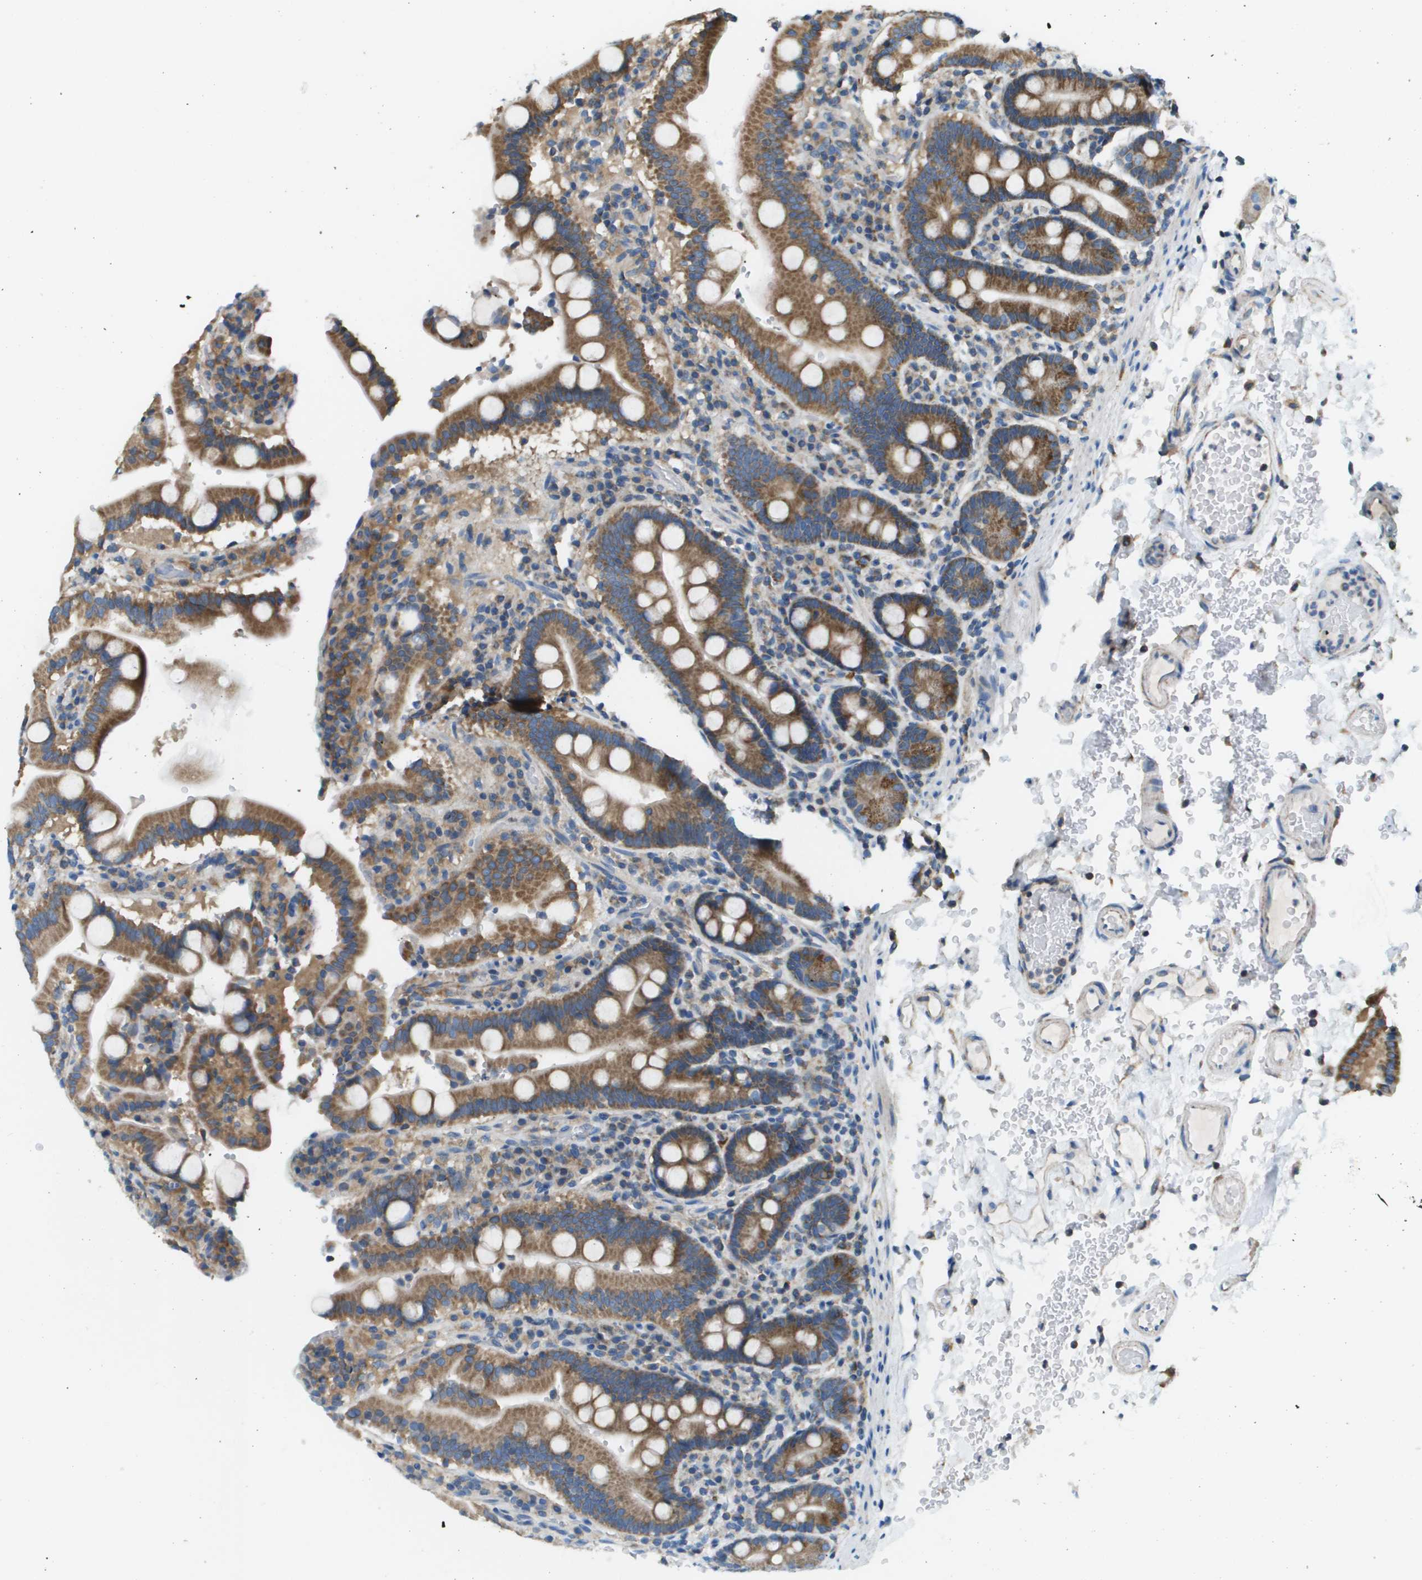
{"staining": {"intensity": "strong", "quantity": ">75%", "location": "cytoplasmic/membranous"}, "tissue": "duodenum", "cell_type": "Glandular cells", "image_type": "normal", "snomed": [{"axis": "morphology", "description": "Normal tissue, NOS"}, {"axis": "topography", "description": "Small intestine, NOS"}], "caption": "Immunohistochemistry photomicrograph of benign duodenum stained for a protein (brown), which exhibits high levels of strong cytoplasmic/membranous staining in about >75% of glandular cells.", "gene": "TAOK3", "patient": {"sex": "female", "age": 71}}